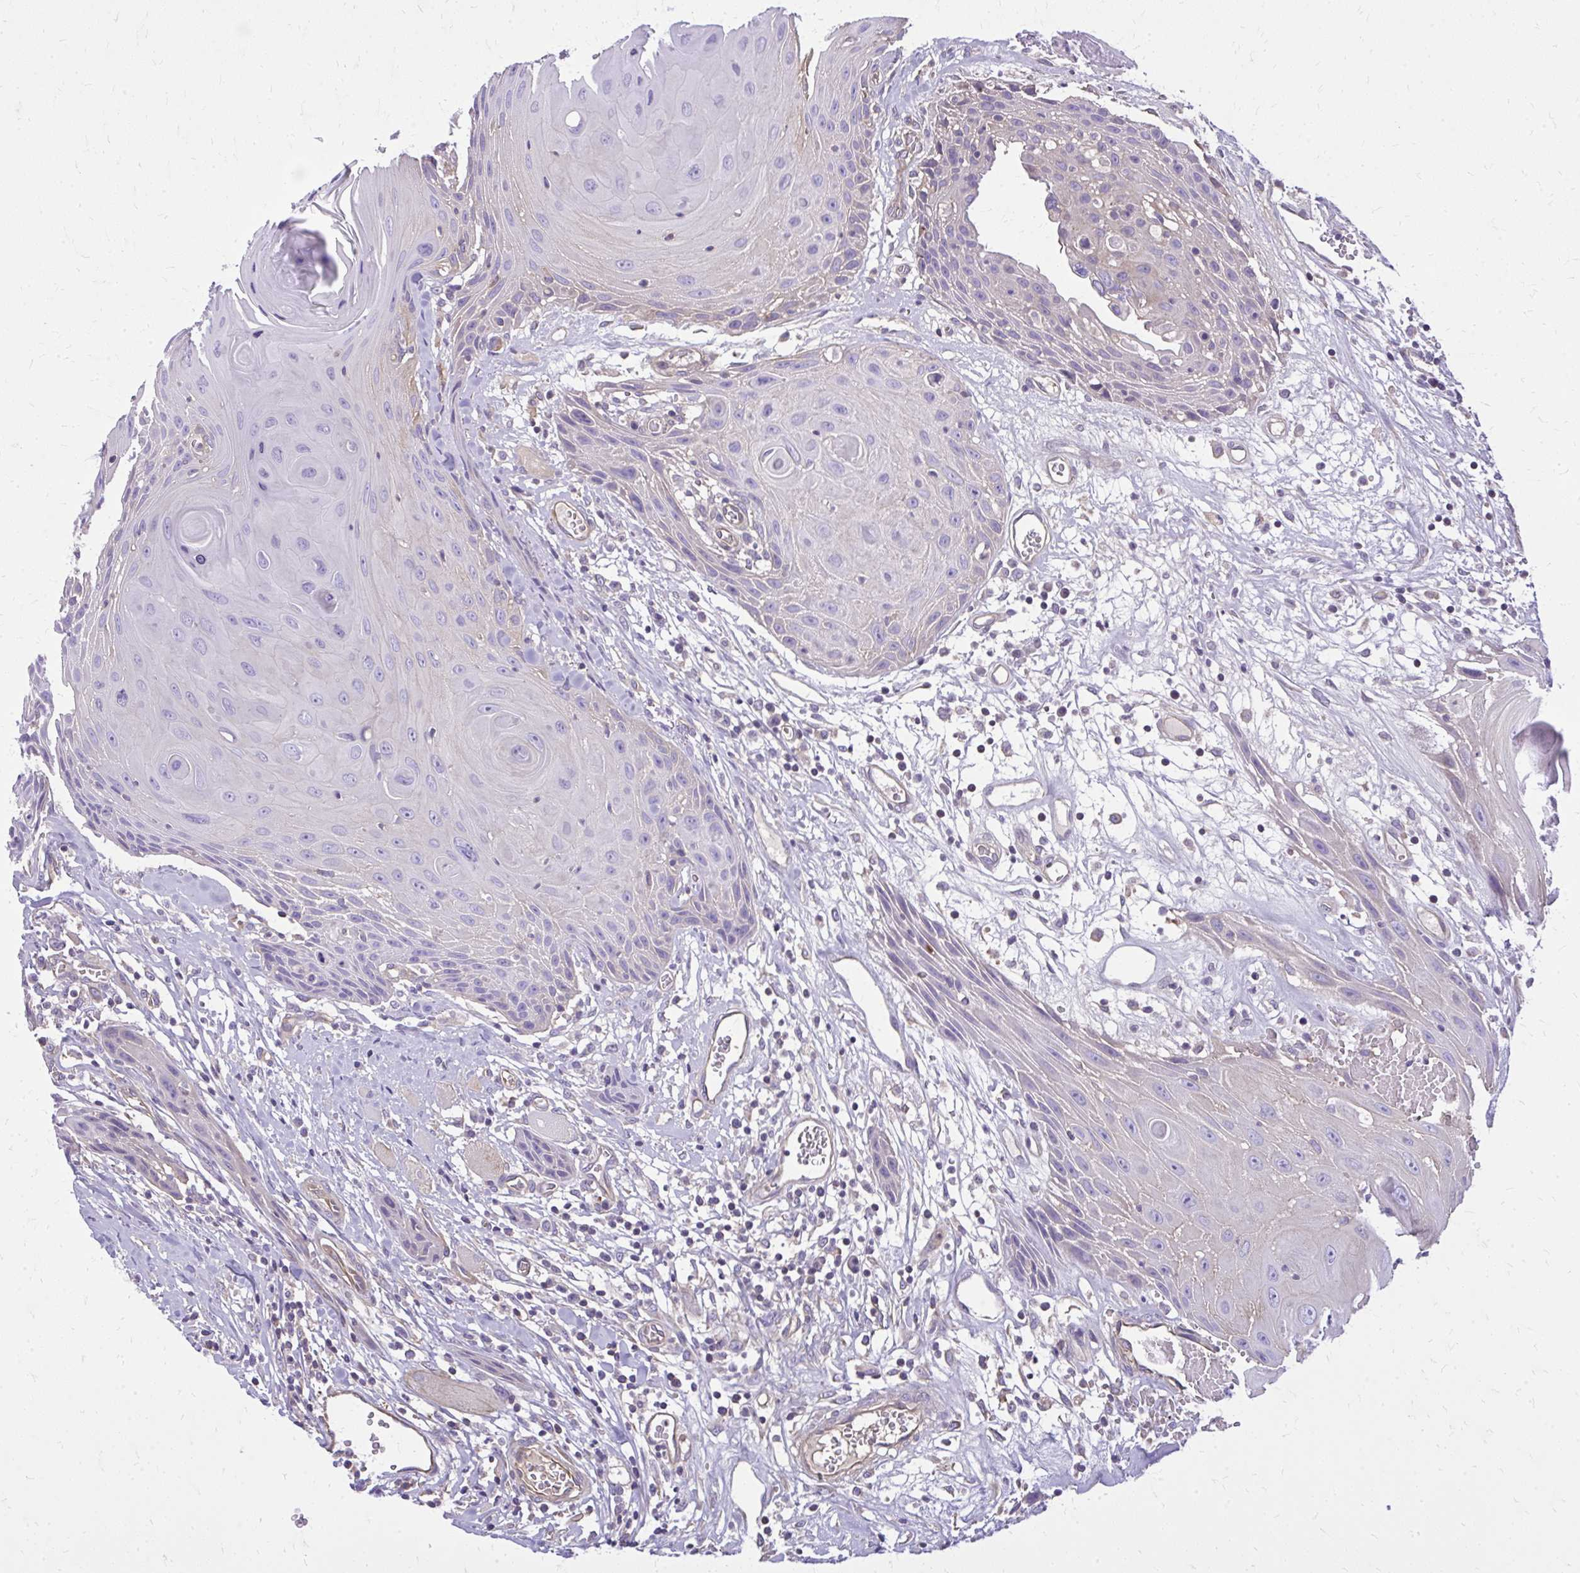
{"staining": {"intensity": "negative", "quantity": "none", "location": "none"}, "tissue": "head and neck cancer", "cell_type": "Tumor cells", "image_type": "cancer", "snomed": [{"axis": "morphology", "description": "Squamous cell carcinoma, NOS"}, {"axis": "topography", "description": "Oral tissue"}, {"axis": "topography", "description": "Head-Neck"}], "caption": "Immunohistochemical staining of head and neck cancer displays no significant positivity in tumor cells.", "gene": "RUNDC3B", "patient": {"sex": "male", "age": 49}}